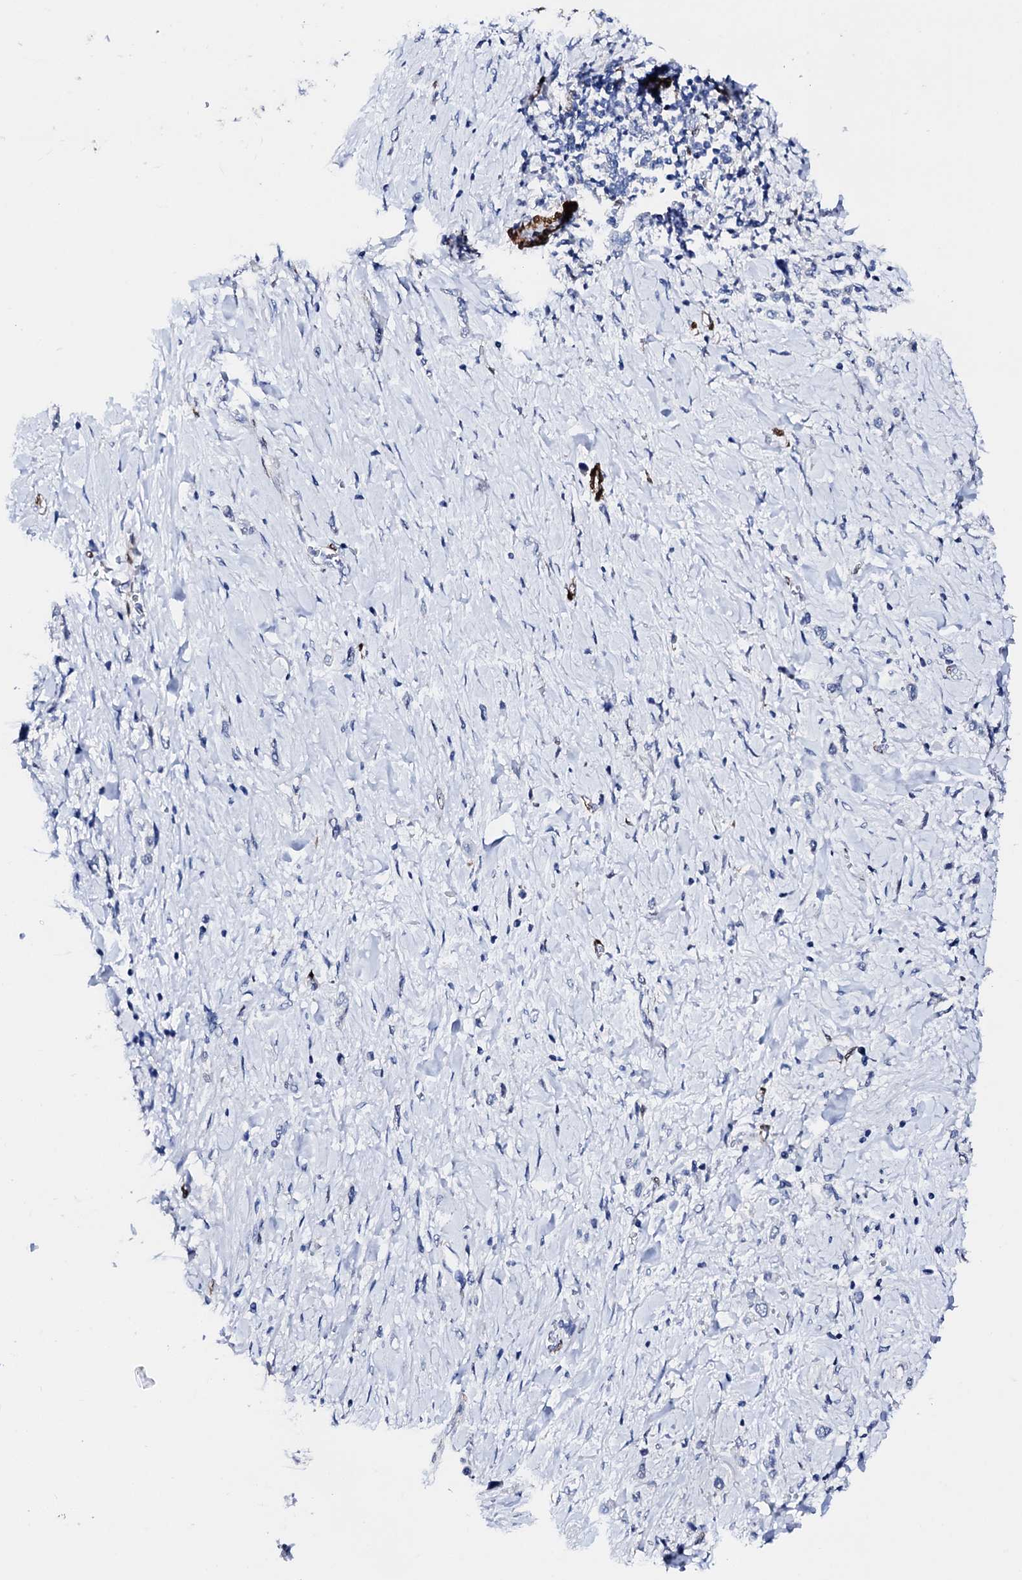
{"staining": {"intensity": "negative", "quantity": "none", "location": "none"}, "tissue": "stomach cancer", "cell_type": "Tumor cells", "image_type": "cancer", "snomed": [{"axis": "morphology", "description": "Normal tissue, NOS"}, {"axis": "morphology", "description": "Adenocarcinoma, NOS"}, {"axis": "topography", "description": "Stomach, upper"}, {"axis": "topography", "description": "Stomach"}], "caption": "High power microscopy histopathology image of an immunohistochemistry (IHC) photomicrograph of stomach adenocarcinoma, revealing no significant staining in tumor cells. (Brightfield microscopy of DAB (3,3'-diaminobenzidine) immunohistochemistry (IHC) at high magnification).", "gene": "NRIP2", "patient": {"sex": "female", "age": 65}}